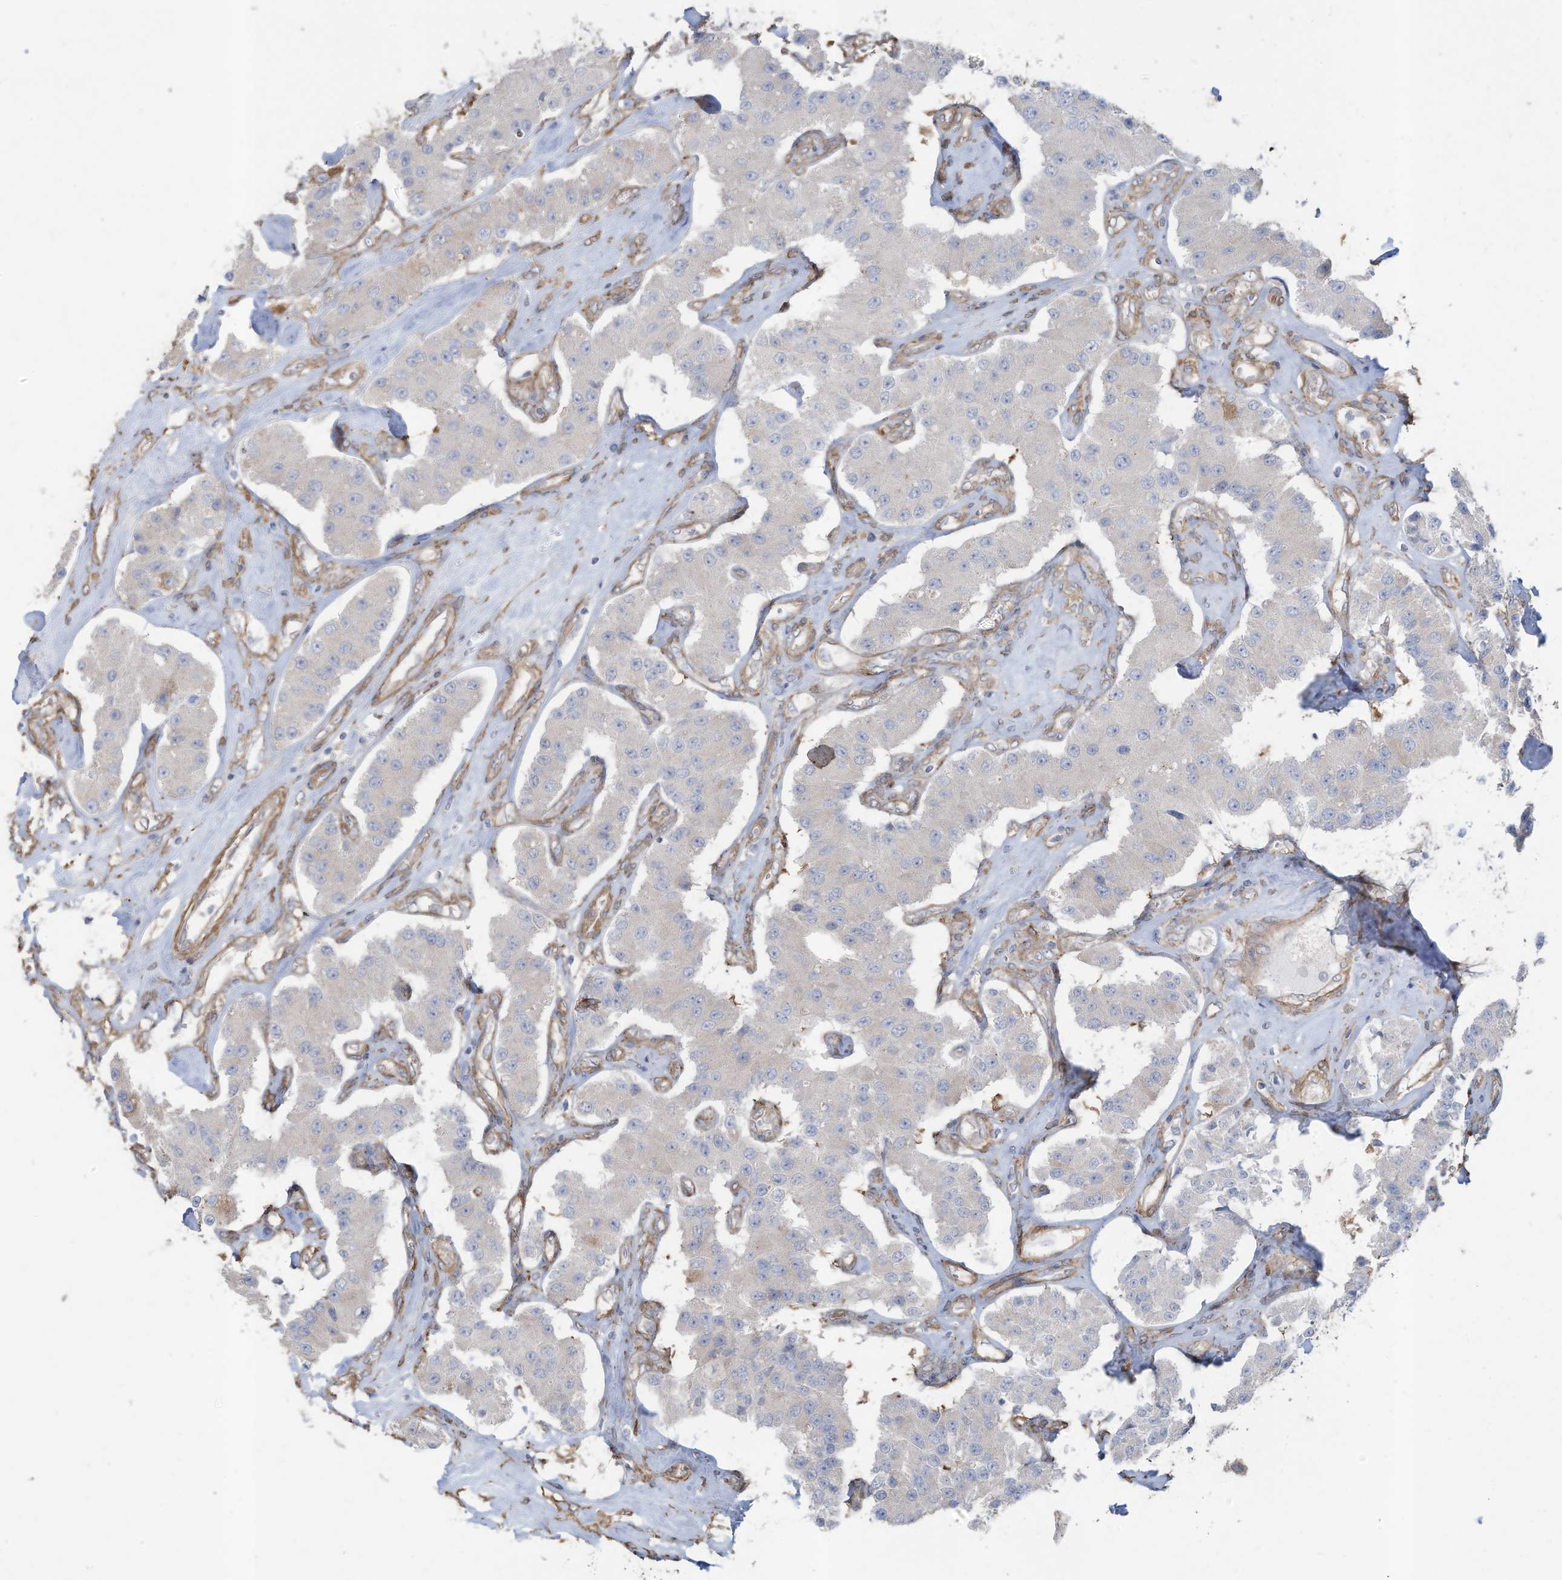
{"staining": {"intensity": "negative", "quantity": "none", "location": "none"}, "tissue": "carcinoid", "cell_type": "Tumor cells", "image_type": "cancer", "snomed": [{"axis": "morphology", "description": "Carcinoid, malignant, NOS"}, {"axis": "topography", "description": "Pancreas"}], "caption": "This is an IHC micrograph of carcinoid. There is no staining in tumor cells.", "gene": "SLC17A7", "patient": {"sex": "male", "age": 41}}